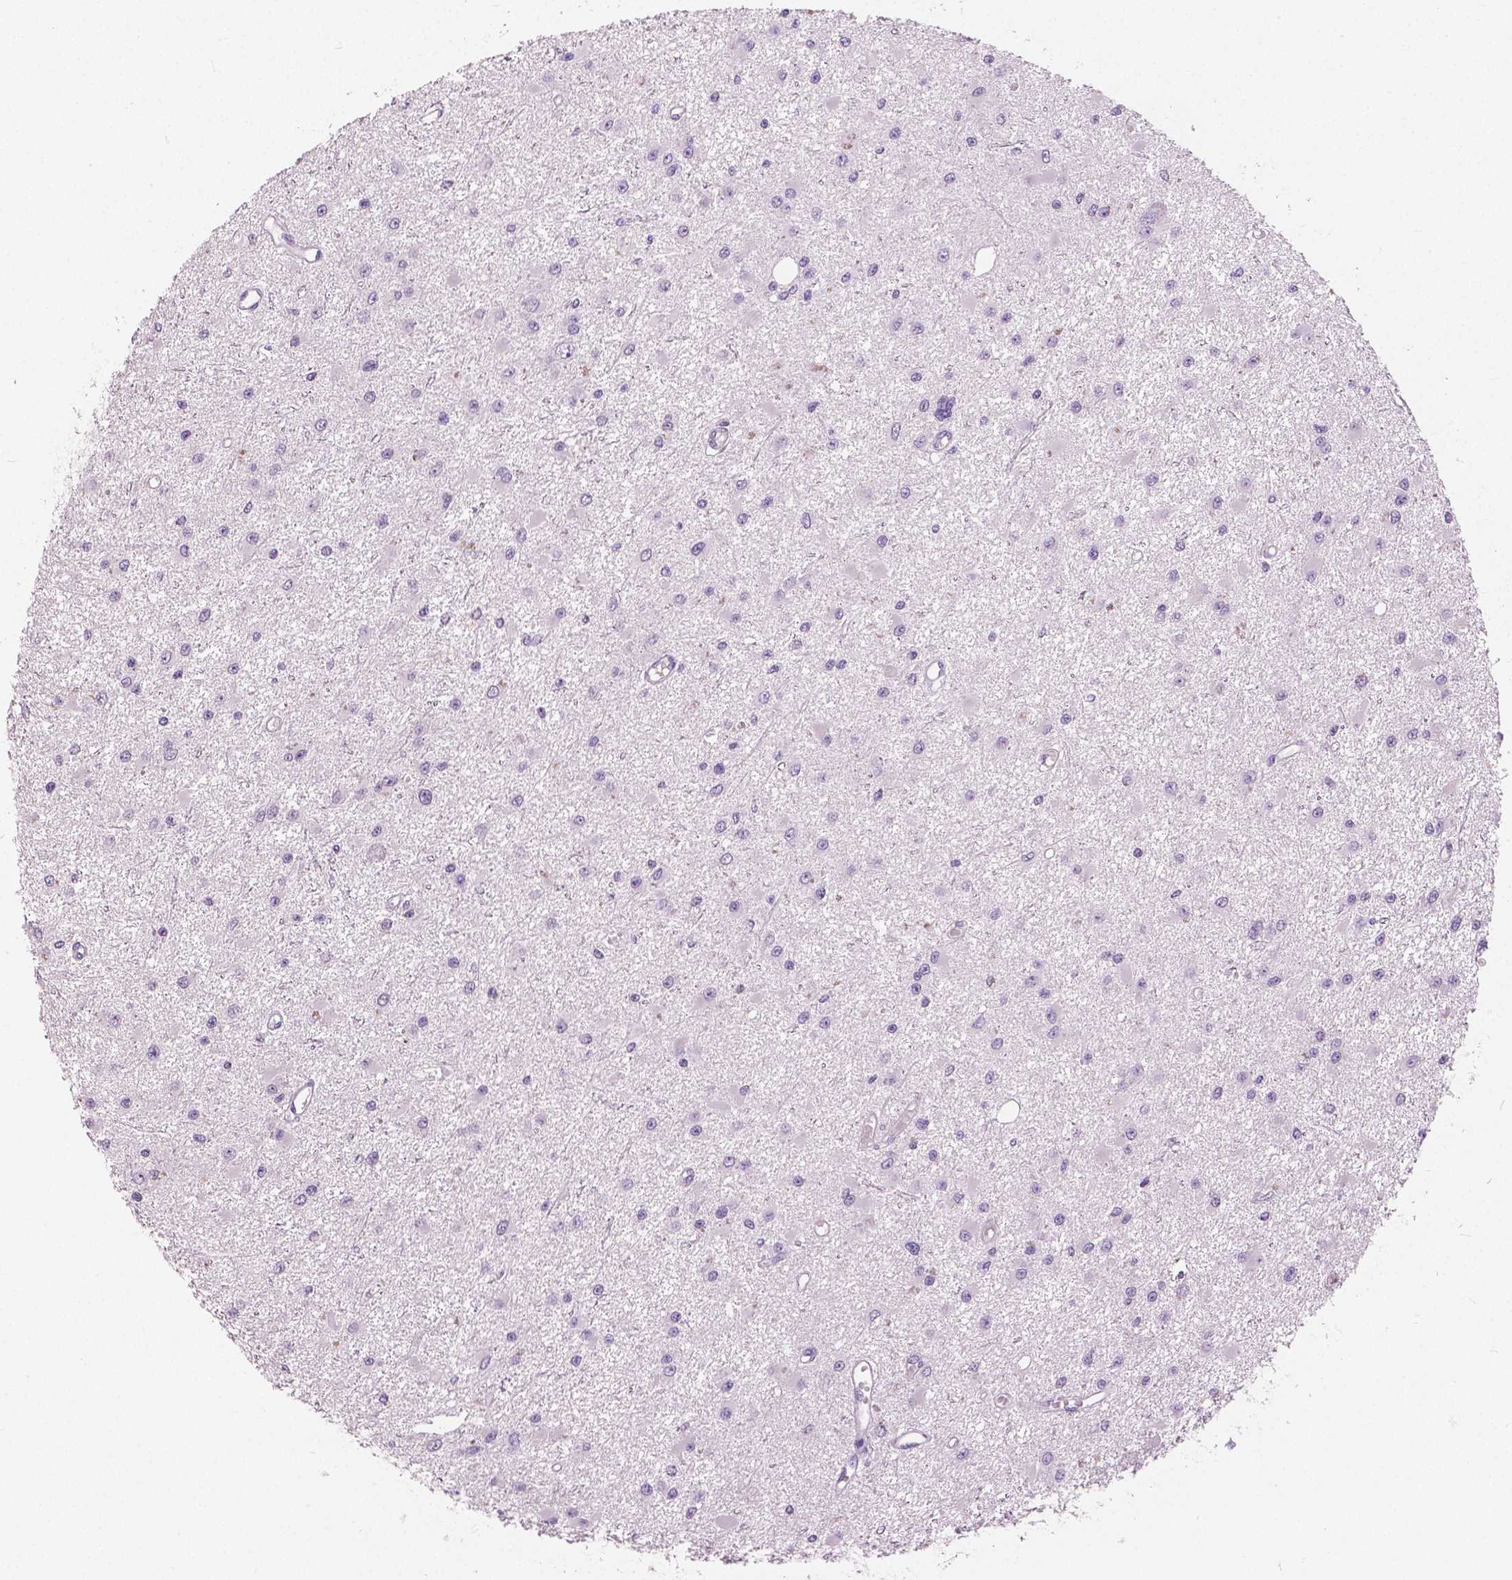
{"staining": {"intensity": "negative", "quantity": "none", "location": "none"}, "tissue": "glioma", "cell_type": "Tumor cells", "image_type": "cancer", "snomed": [{"axis": "morphology", "description": "Glioma, malignant, High grade"}, {"axis": "topography", "description": "Brain"}], "caption": "This is an immunohistochemistry photomicrograph of glioma. There is no positivity in tumor cells.", "gene": "GALM", "patient": {"sex": "male", "age": 54}}